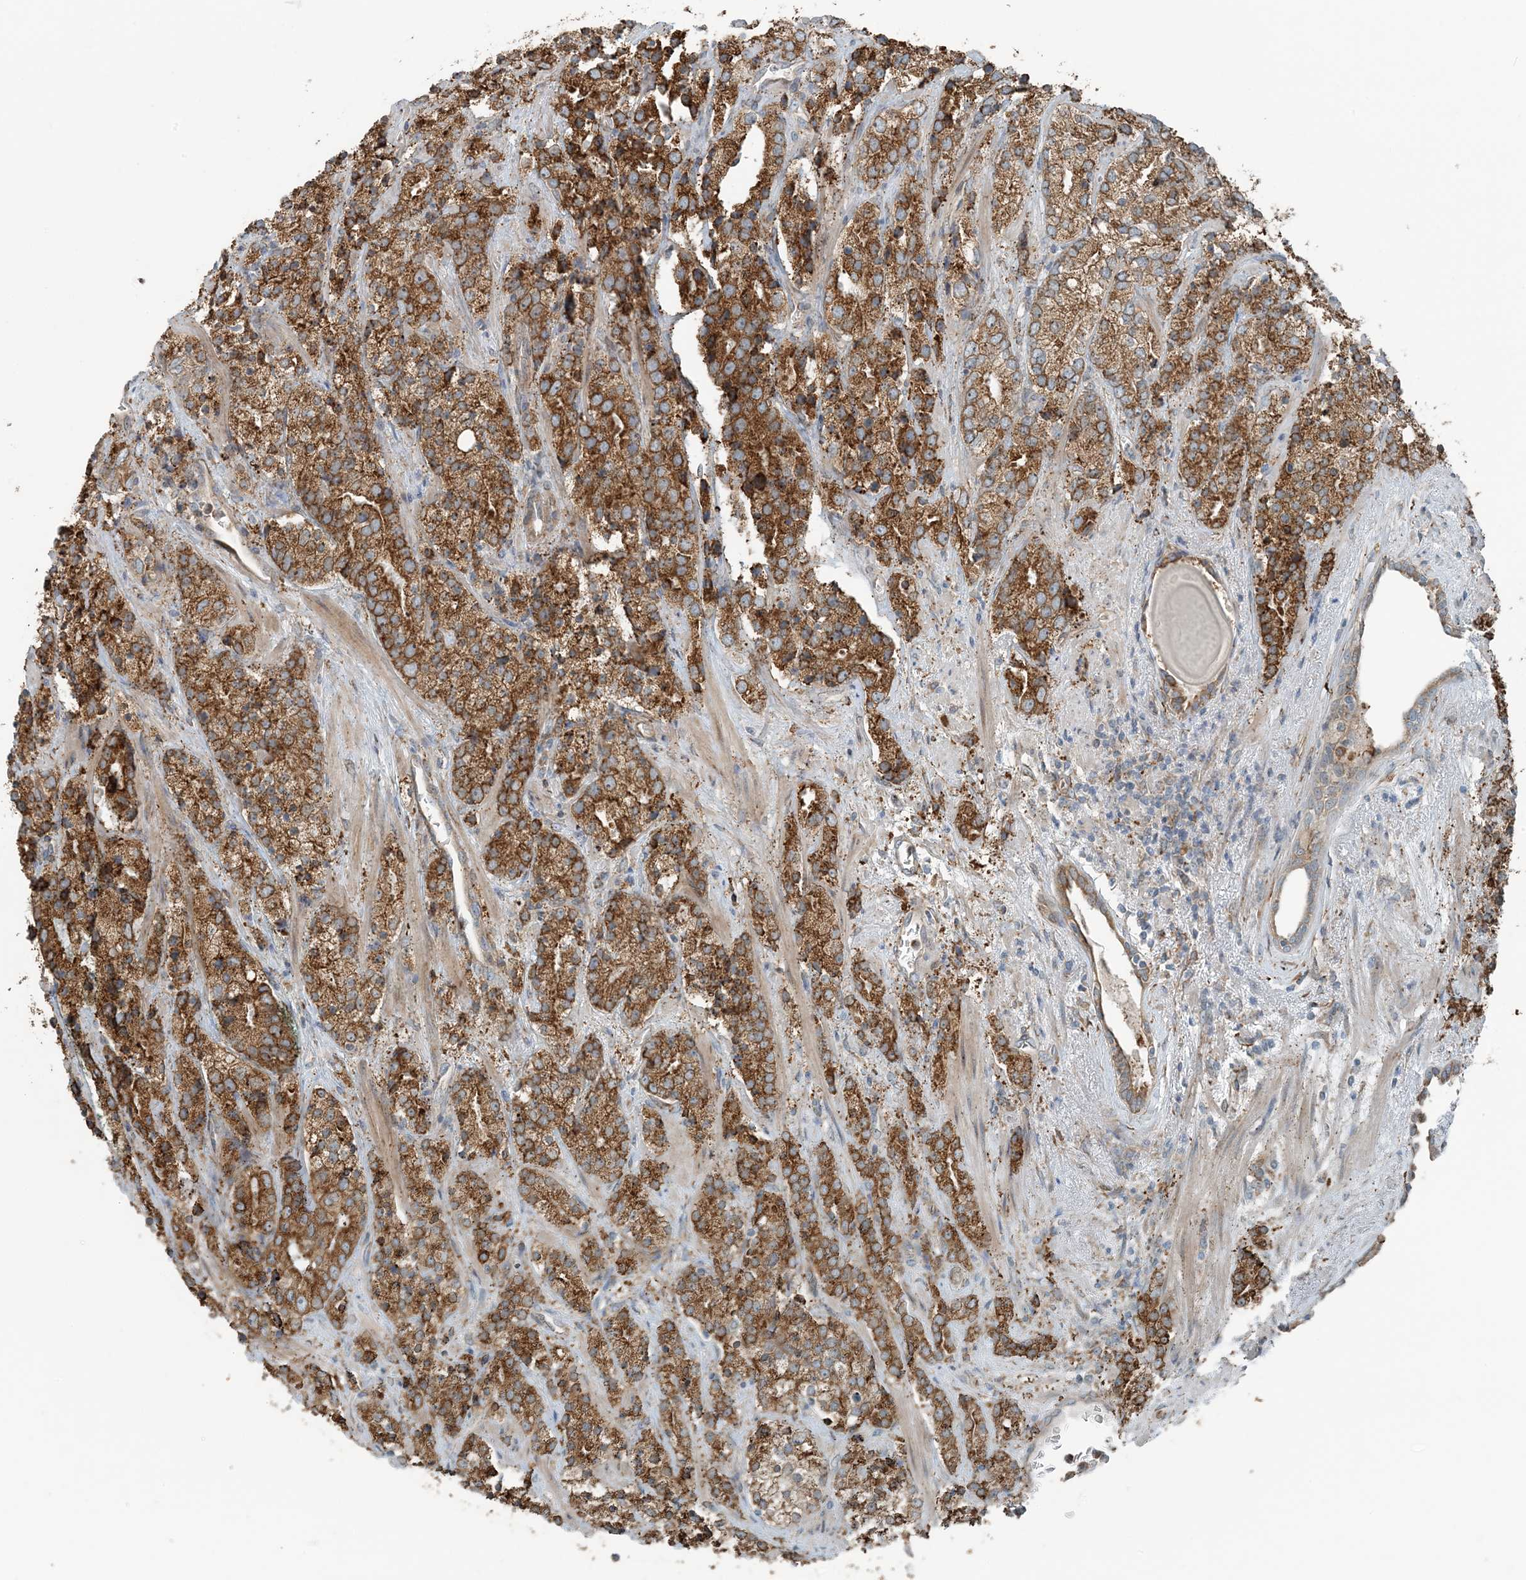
{"staining": {"intensity": "strong", "quantity": ">75%", "location": "cytoplasmic/membranous"}, "tissue": "prostate cancer", "cell_type": "Tumor cells", "image_type": "cancer", "snomed": [{"axis": "morphology", "description": "Adenocarcinoma, High grade"}, {"axis": "topography", "description": "Prostate"}], "caption": "Protein staining reveals strong cytoplasmic/membranous expression in about >75% of tumor cells in prostate high-grade adenocarcinoma.", "gene": "CERKL", "patient": {"sex": "male", "age": 71}}